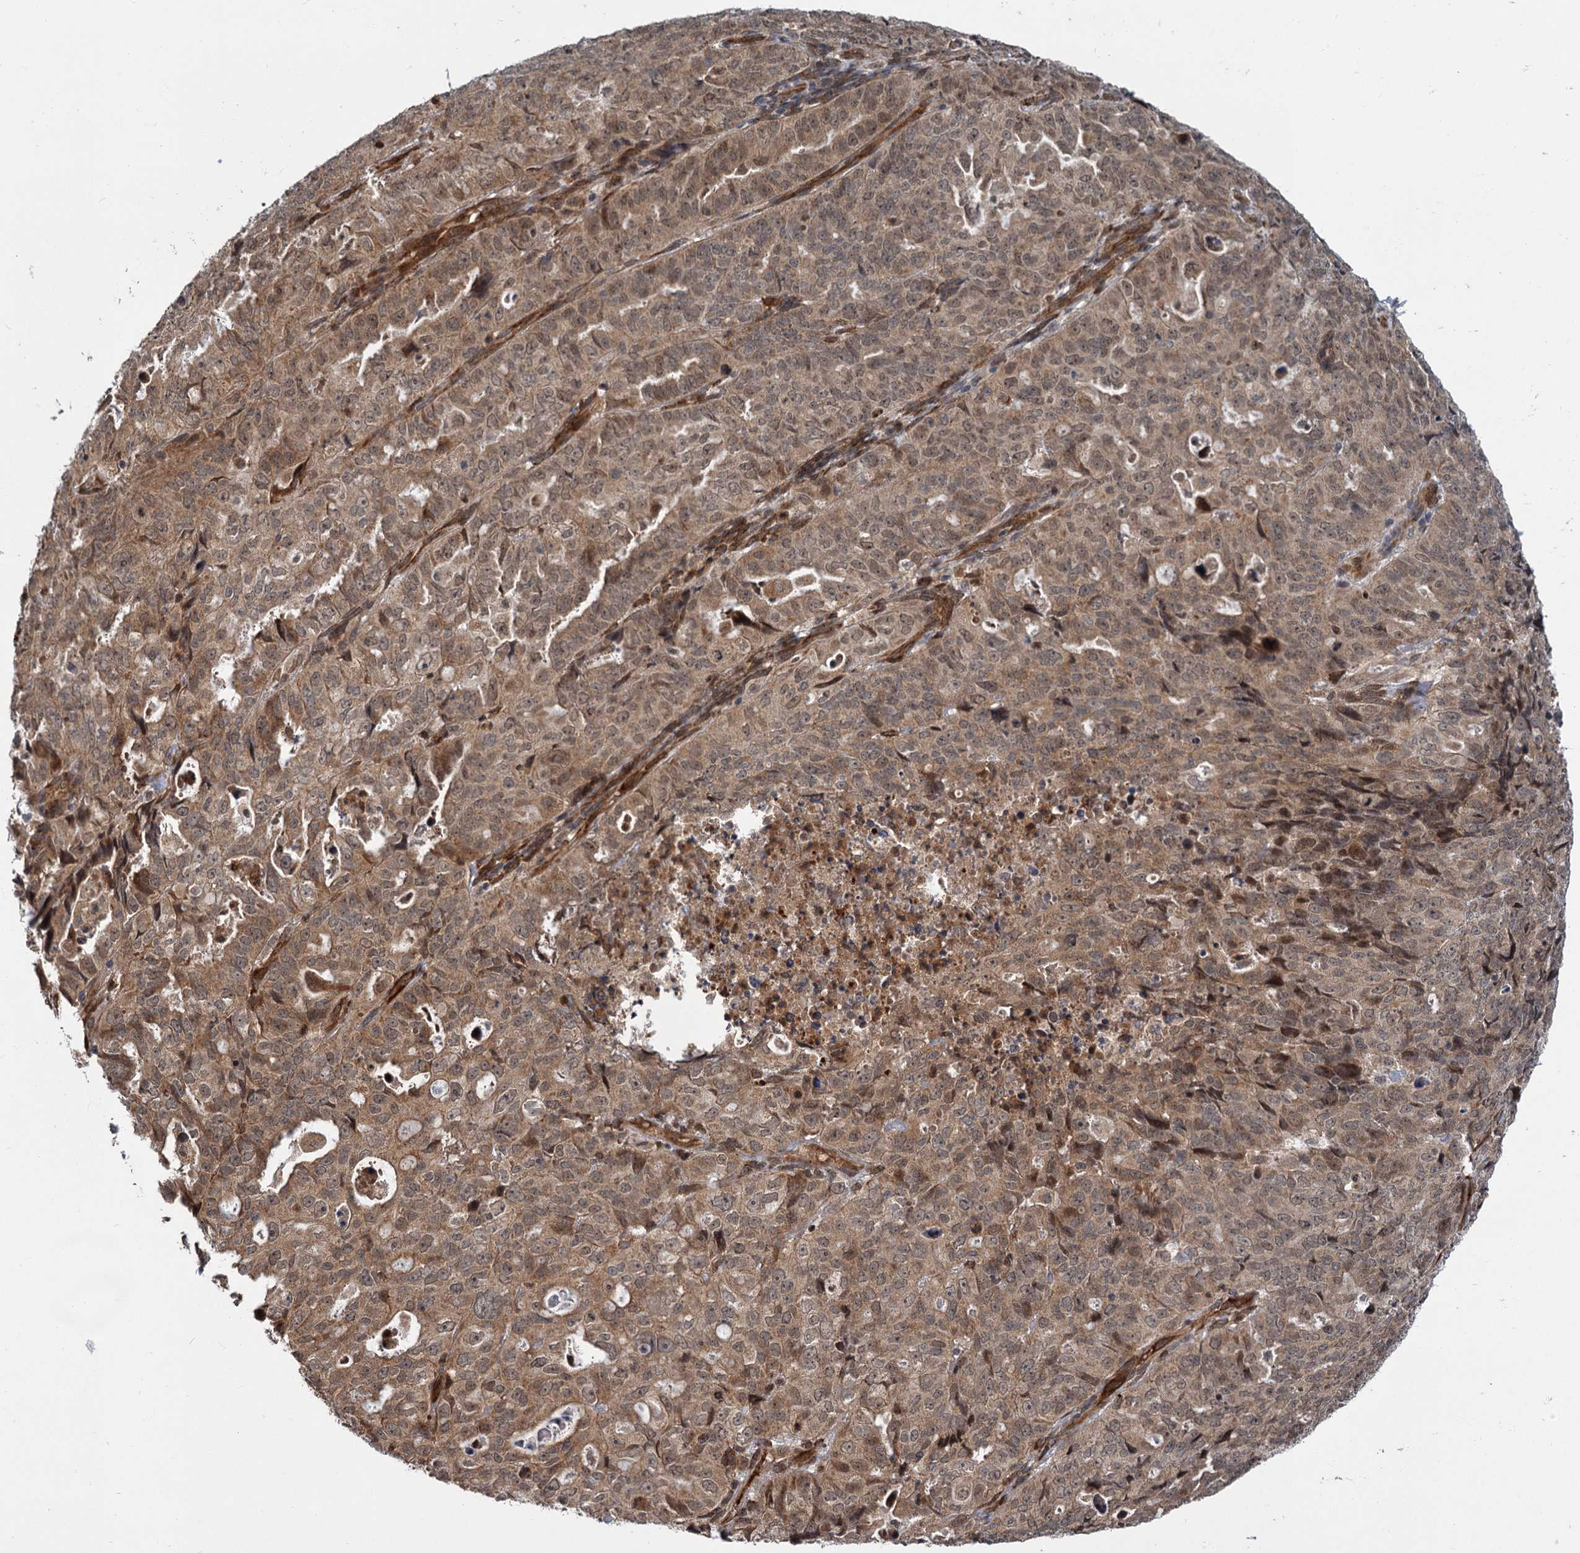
{"staining": {"intensity": "moderate", "quantity": ">75%", "location": "cytoplasmic/membranous"}, "tissue": "endometrial cancer", "cell_type": "Tumor cells", "image_type": "cancer", "snomed": [{"axis": "morphology", "description": "Adenocarcinoma, NOS"}, {"axis": "topography", "description": "Endometrium"}], "caption": "Endometrial cancer (adenocarcinoma) tissue displays moderate cytoplasmic/membranous expression in approximately >75% of tumor cells, visualized by immunohistochemistry. The staining was performed using DAB (3,3'-diaminobenzidine) to visualize the protein expression in brown, while the nuclei were stained in blue with hematoxylin (Magnification: 20x).", "gene": "APBA2", "patient": {"sex": "female", "age": 65}}